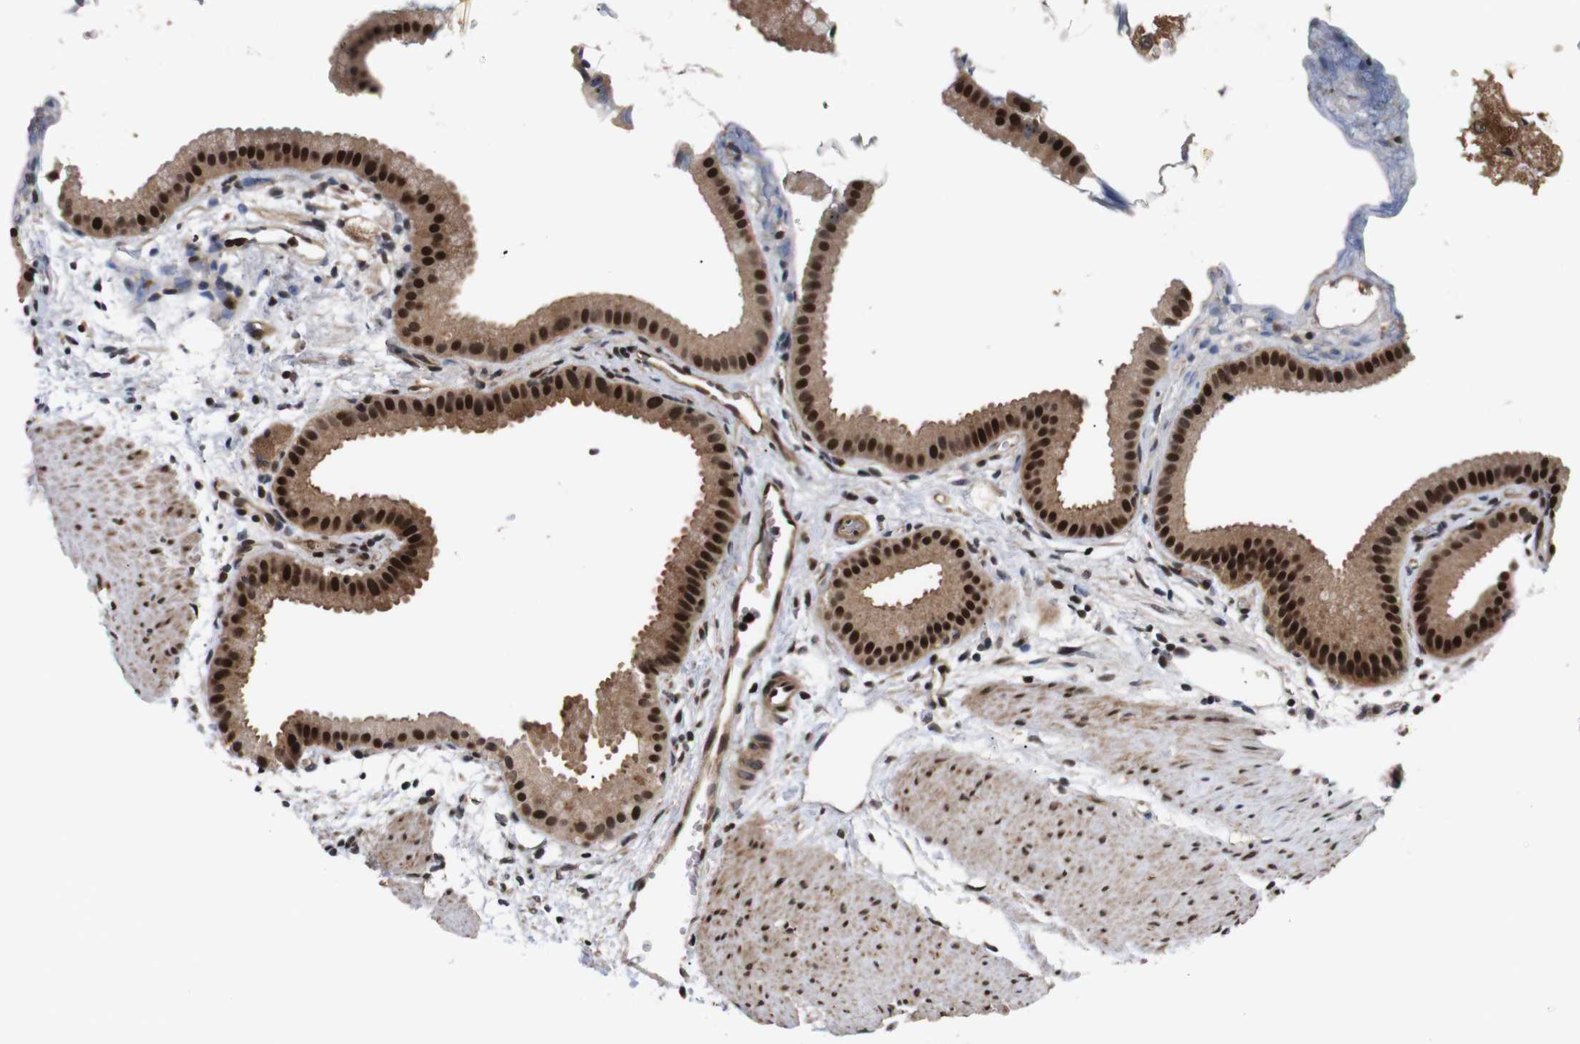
{"staining": {"intensity": "strong", "quantity": ">75%", "location": "cytoplasmic/membranous,nuclear"}, "tissue": "gallbladder", "cell_type": "Glandular cells", "image_type": "normal", "snomed": [{"axis": "morphology", "description": "Normal tissue, NOS"}, {"axis": "topography", "description": "Gallbladder"}], "caption": "A micrograph showing strong cytoplasmic/membranous,nuclear staining in approximately >75% of glandular cells in normal gallbladder, as visualized by brown immunohistochemical staining.", "gene": "KIF23", "patient": {"sex": "female", "age": 64}}